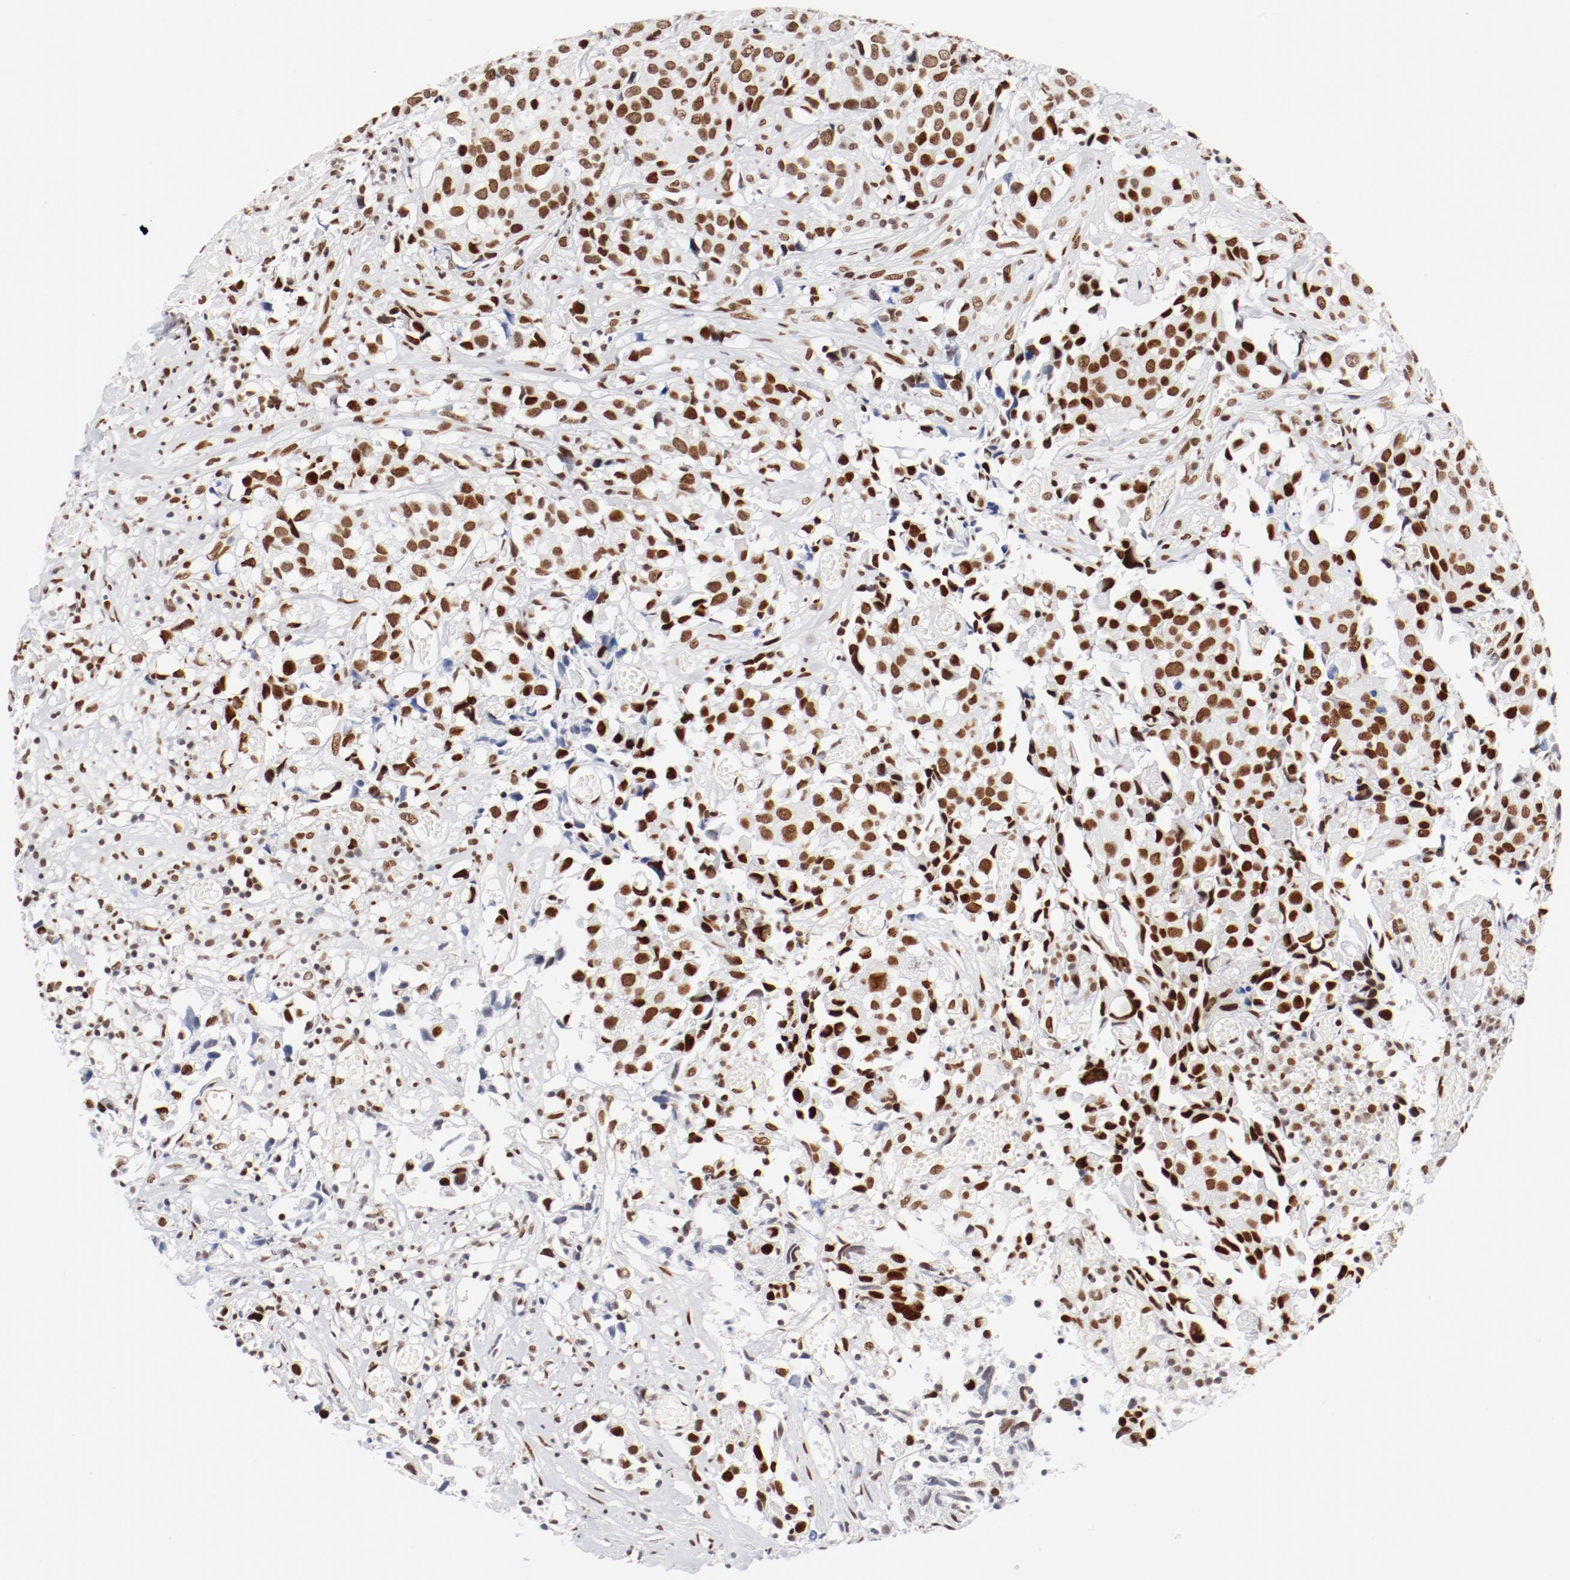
{"staining": {"intensity": "strong", "quantity": ">75%", "location": "nuclear"}, "tissue": "urothelial cancer", "cell_type": "Tumor cells", "image_type": "cancer", "snomed": [{"axis": "morphology", "description": "Urothelial carcinoma, High grade"}, {"axis": "topography", "description": "Urinary bladder"}], "caption": "Immunohistochemical staining of urothelial cancer shows high levels of strong nuclear protein positivity in approximately >75% of tumor cells.", "gene": "CTBP1", "patient": {"sex": "female", "age": 75}}